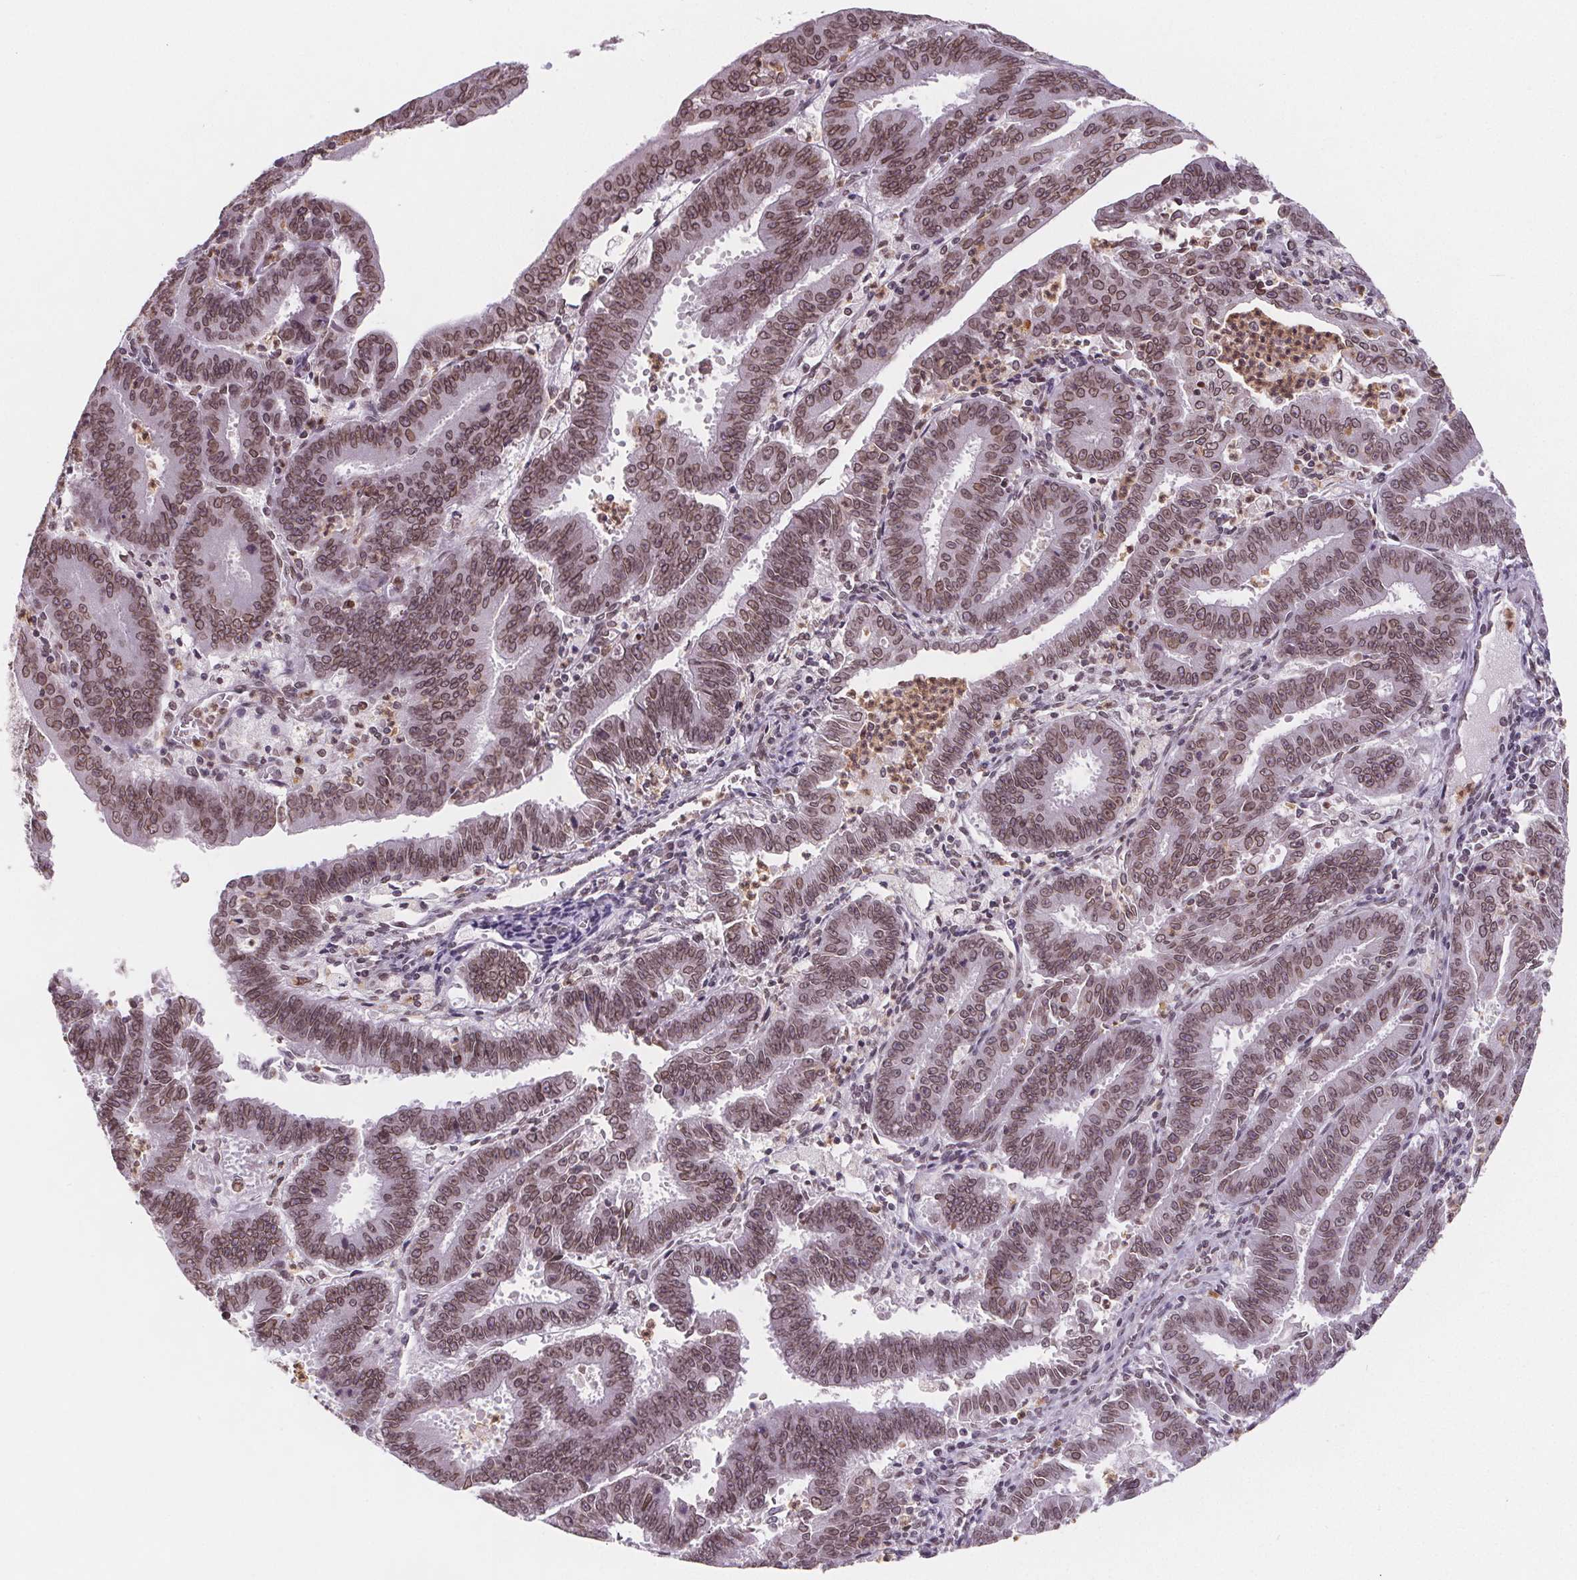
{"staining": {"intensity": "moderate", "quantity": ">75%", "location": "cytoplasmic/membranous,nuclear"}, "tissue": "endometrial cancer", "cell_type": "Tumor cells", "image_type": "cancer", "snomed": [{"axis": "morphology", "description": "Adenocarcinoma, NOS"}, {"axis": "topography", "description": "Endometrium"}], "caption": "Protein analysis of endometrial cancer (adenocarcinoma) tissue reveals moderate cytoplasmic/membranous and nuclear expression in approximately >75% of tumor cells. (DAB = brown stain, brightfield microscopy at high magnification).", "gene": "TTC39C", "patient": {"sex": "female", "age": 73}}